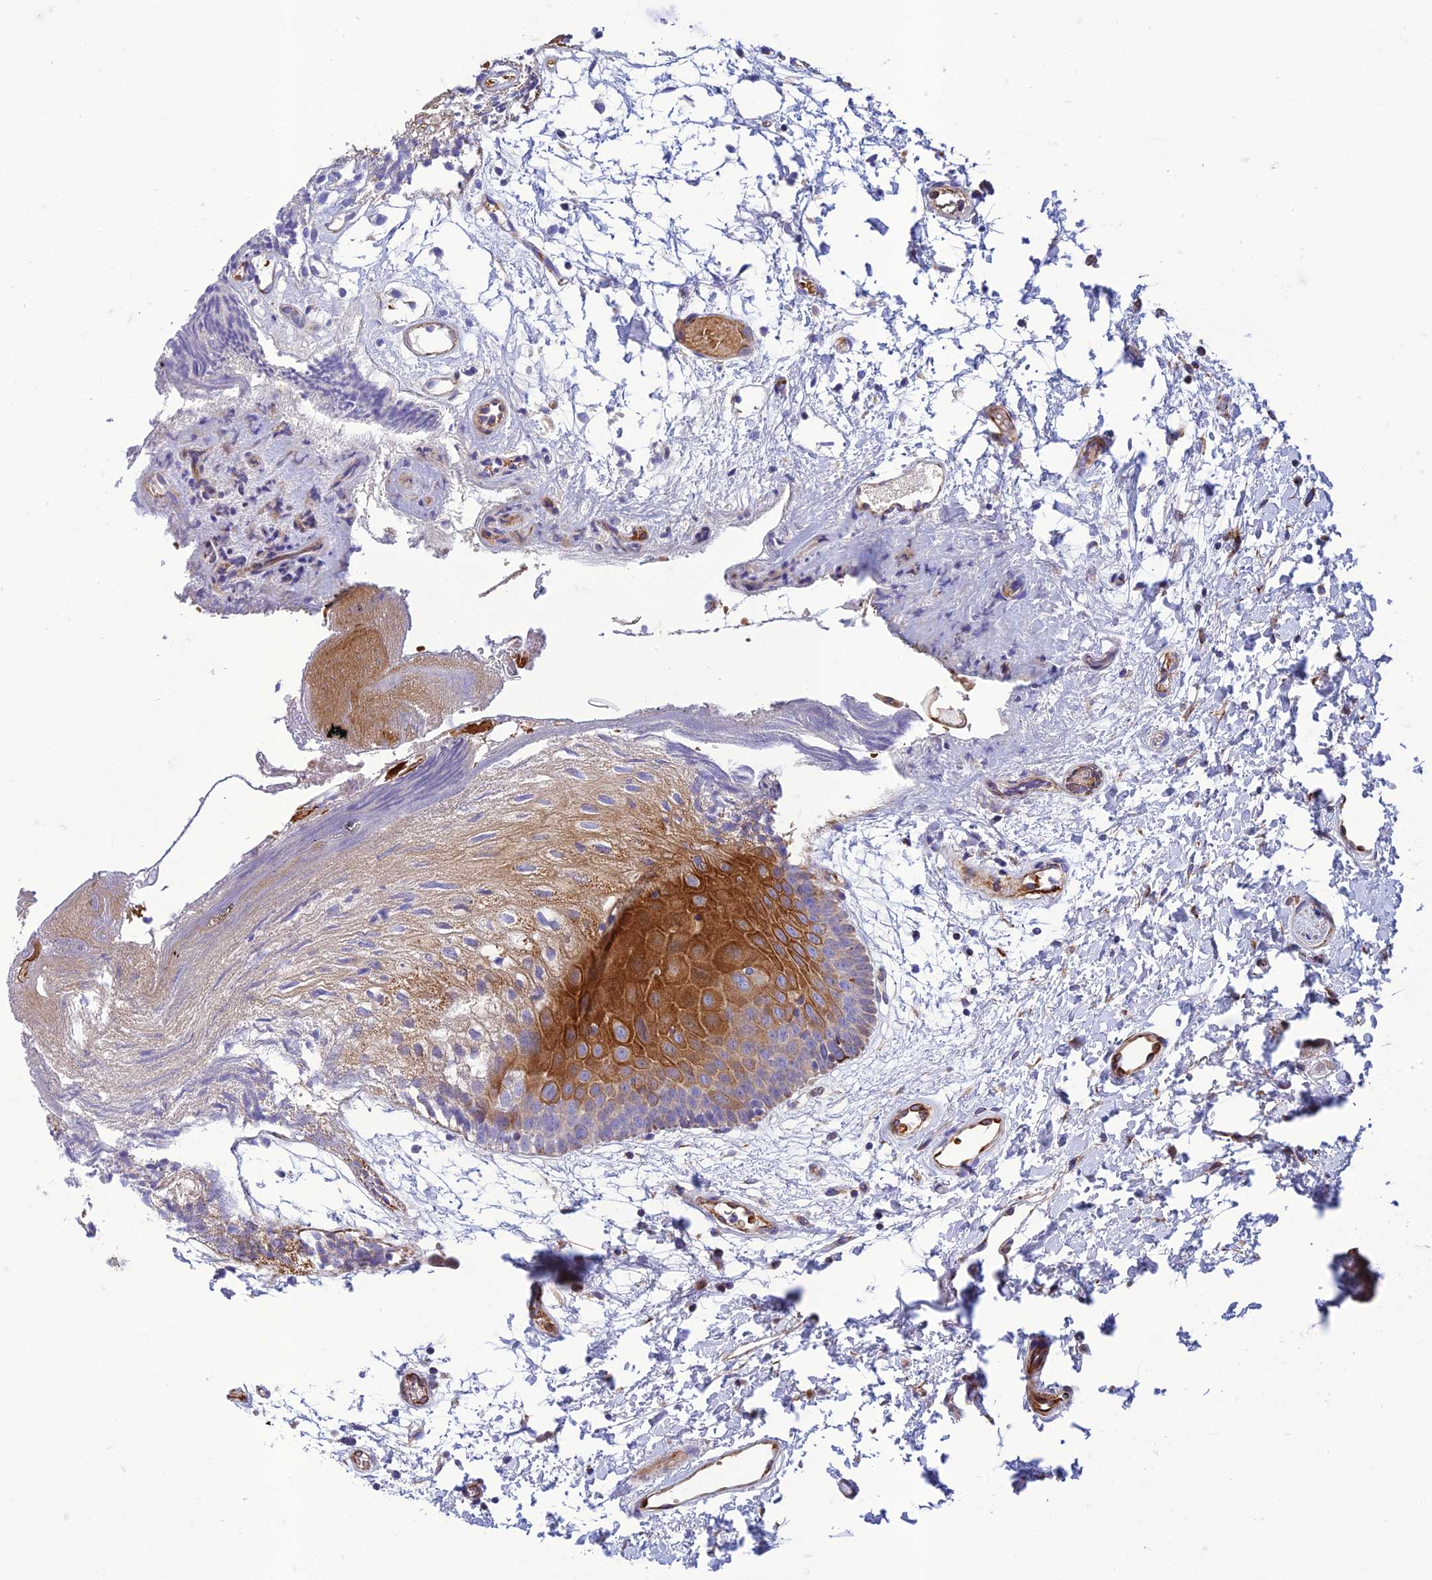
{"staining": {"intensity": "strong", "quantity": "<25%", "location": "cytoplasmic/membranous"}, "tissue": "oral mucosa", "cell_type": "Squamous epithelial cells", "image_type": "normal", "snomed": [{"axis": "morphology", "description": "Normal tissue, NOS"}, {"axis": "topography", "description": "Skeletal muscle"}, {"axis": "topography", "description": "Oral tissue"}, {"axis": "topography", "description": "Salivary gland"}, {"axis": "topography", "description": "Peripheral nerve tissue"}], "caption": "Oral mucosa stained with immunohistochemistry reveals strong cytoplasmic/membranous positivity in about <25% of squamous epithelial cells. The staining was performed using DAB, with brown indicating positive protein expression. Nuclei are stained blue with hematoxylin.", "gene": "SEL1L3", "patient": {"sex": "male", "age": 54}}